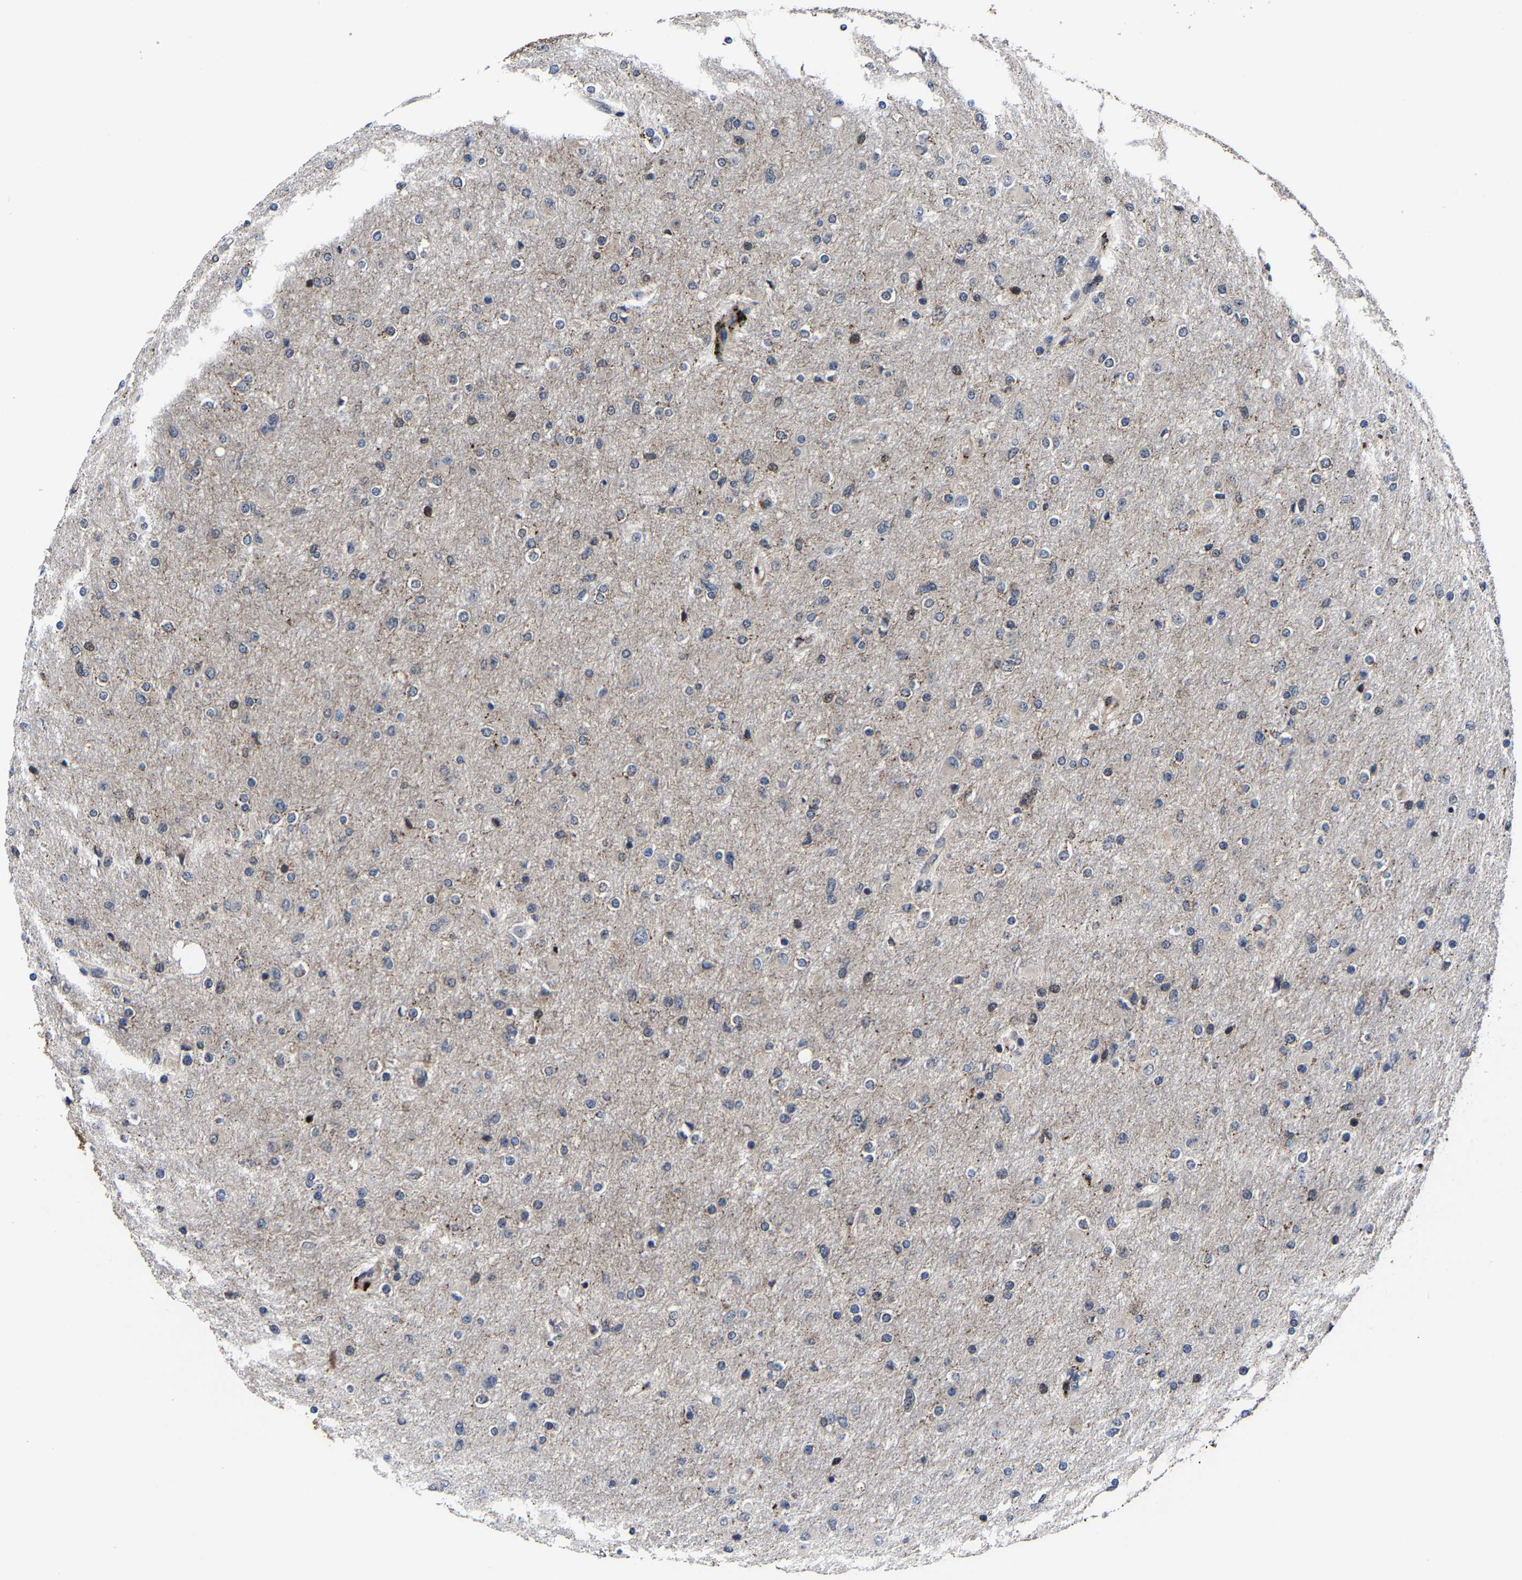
{"staining": {"intensity": "negative", "quantity": "none", "location": "none"}, "tissue": "glioma", "cell_type": "Tumor cells", "image_type": "cancer", "snomed": [{"axis": "morphology", "description": "Glioma, malignant, High grade"}, {"axis": "topography", "description": "Cerebral cortex"}], "caption": "DAB (3,3'-diaminobenzidine) immunohistochemical staining of glioma demonstrates no significant positivity in tumor cells. (DAB IHC, high magnification).", "gene": "ZCCHC7", "patient": {"sex": "female", "age": 36}}